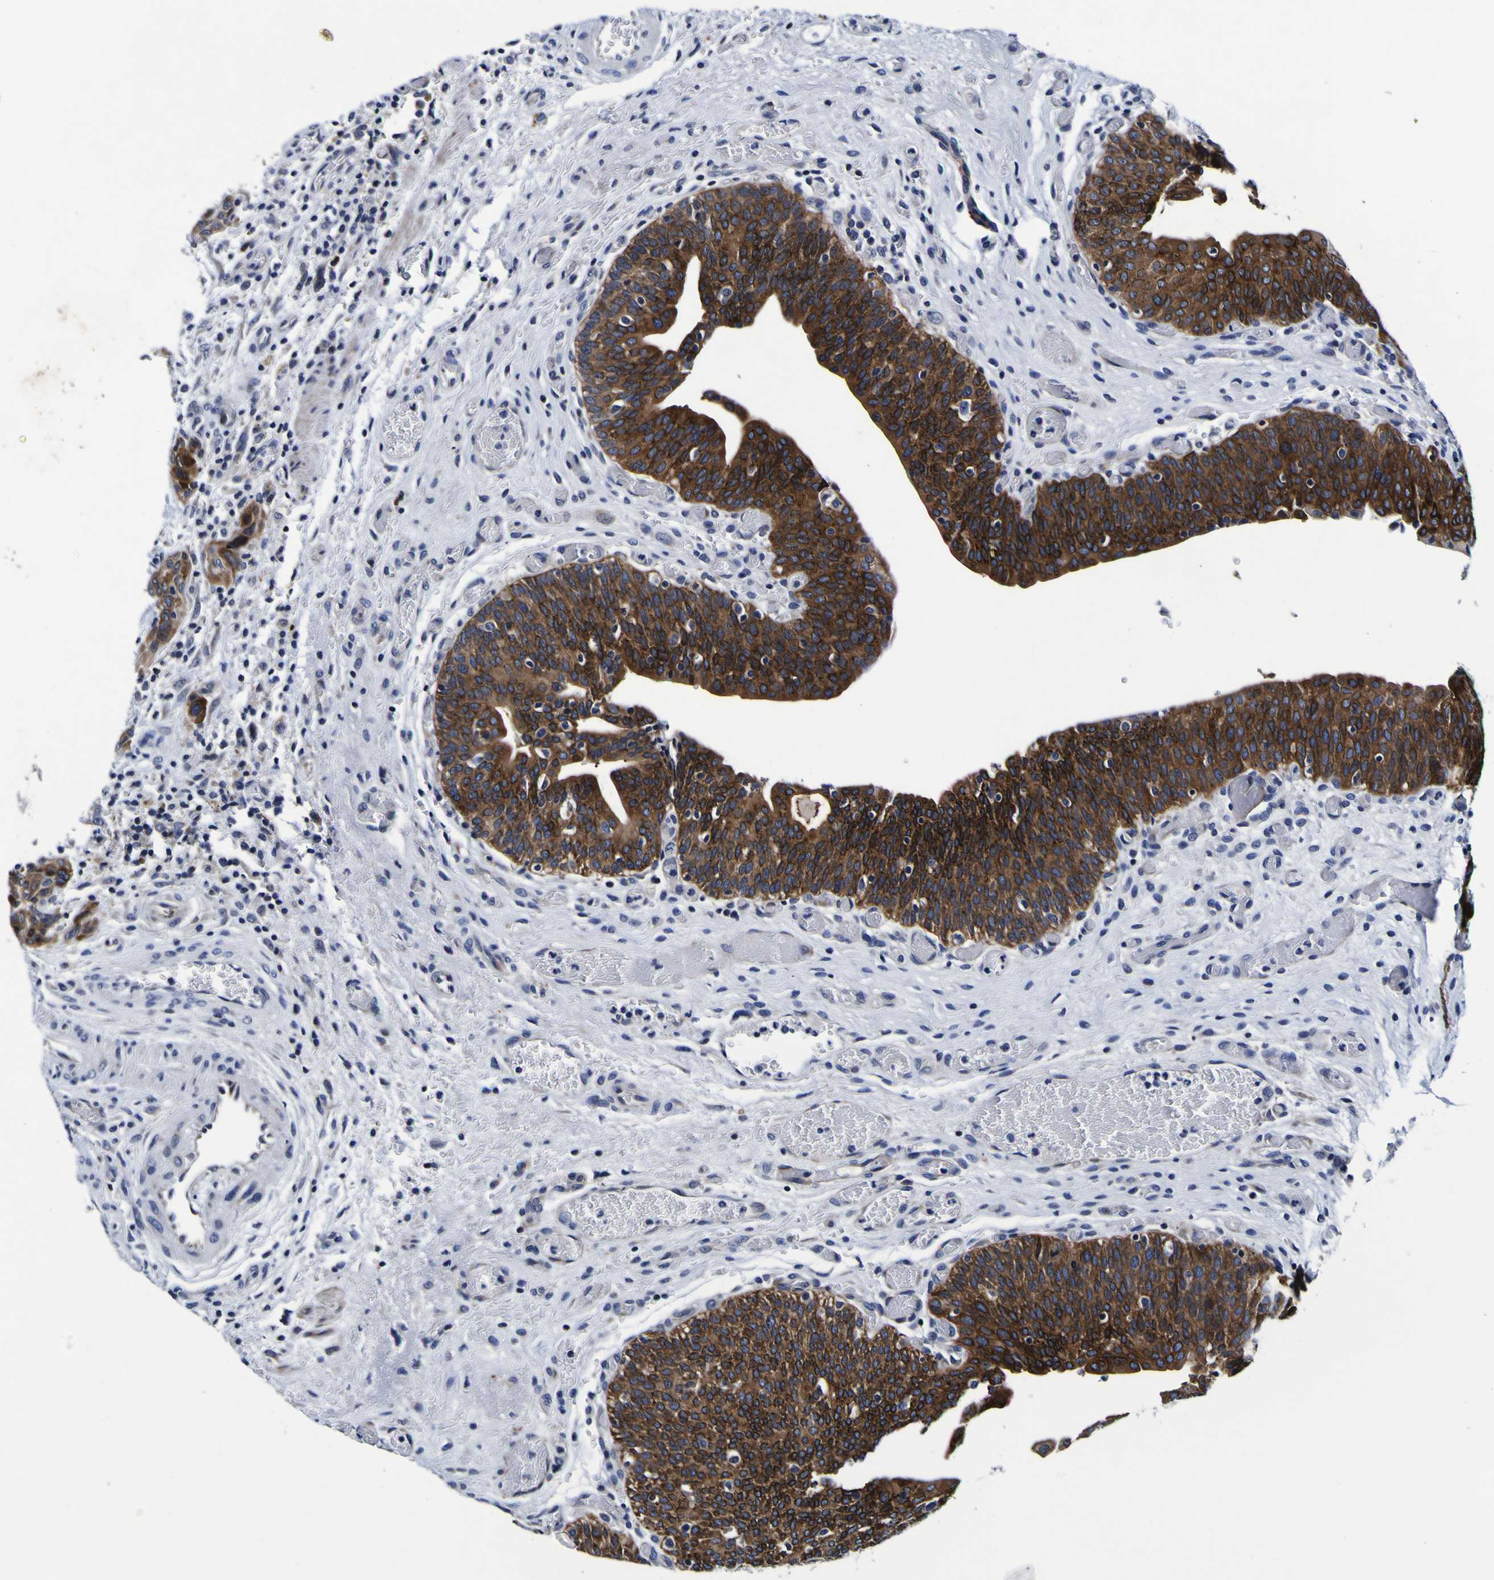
{"staining": {"intensity": "moderate", "quantity": ">75%", "location": "cytoplasmic/membranous"}, "tissue": "urothelial cancer", "cell_type": "Tumor cells", "image_type": "cancer", "snomed": [{"axis": "morphology", "description": "Urothelial carcinoma, High grade"}, {"axis": "topography", "description": "Urinary bladder"}], "caption": "This micrograph reveals high-grade urothelial carcinoma stained with IHC to label a protein in brown. The cytoplasmic/membranous of tumor cells show moderate positivity for the protein. Nuclei are counter-stained blue.", "gene": "SORCS1", "patient": {"sex": "male", "age": 35}}